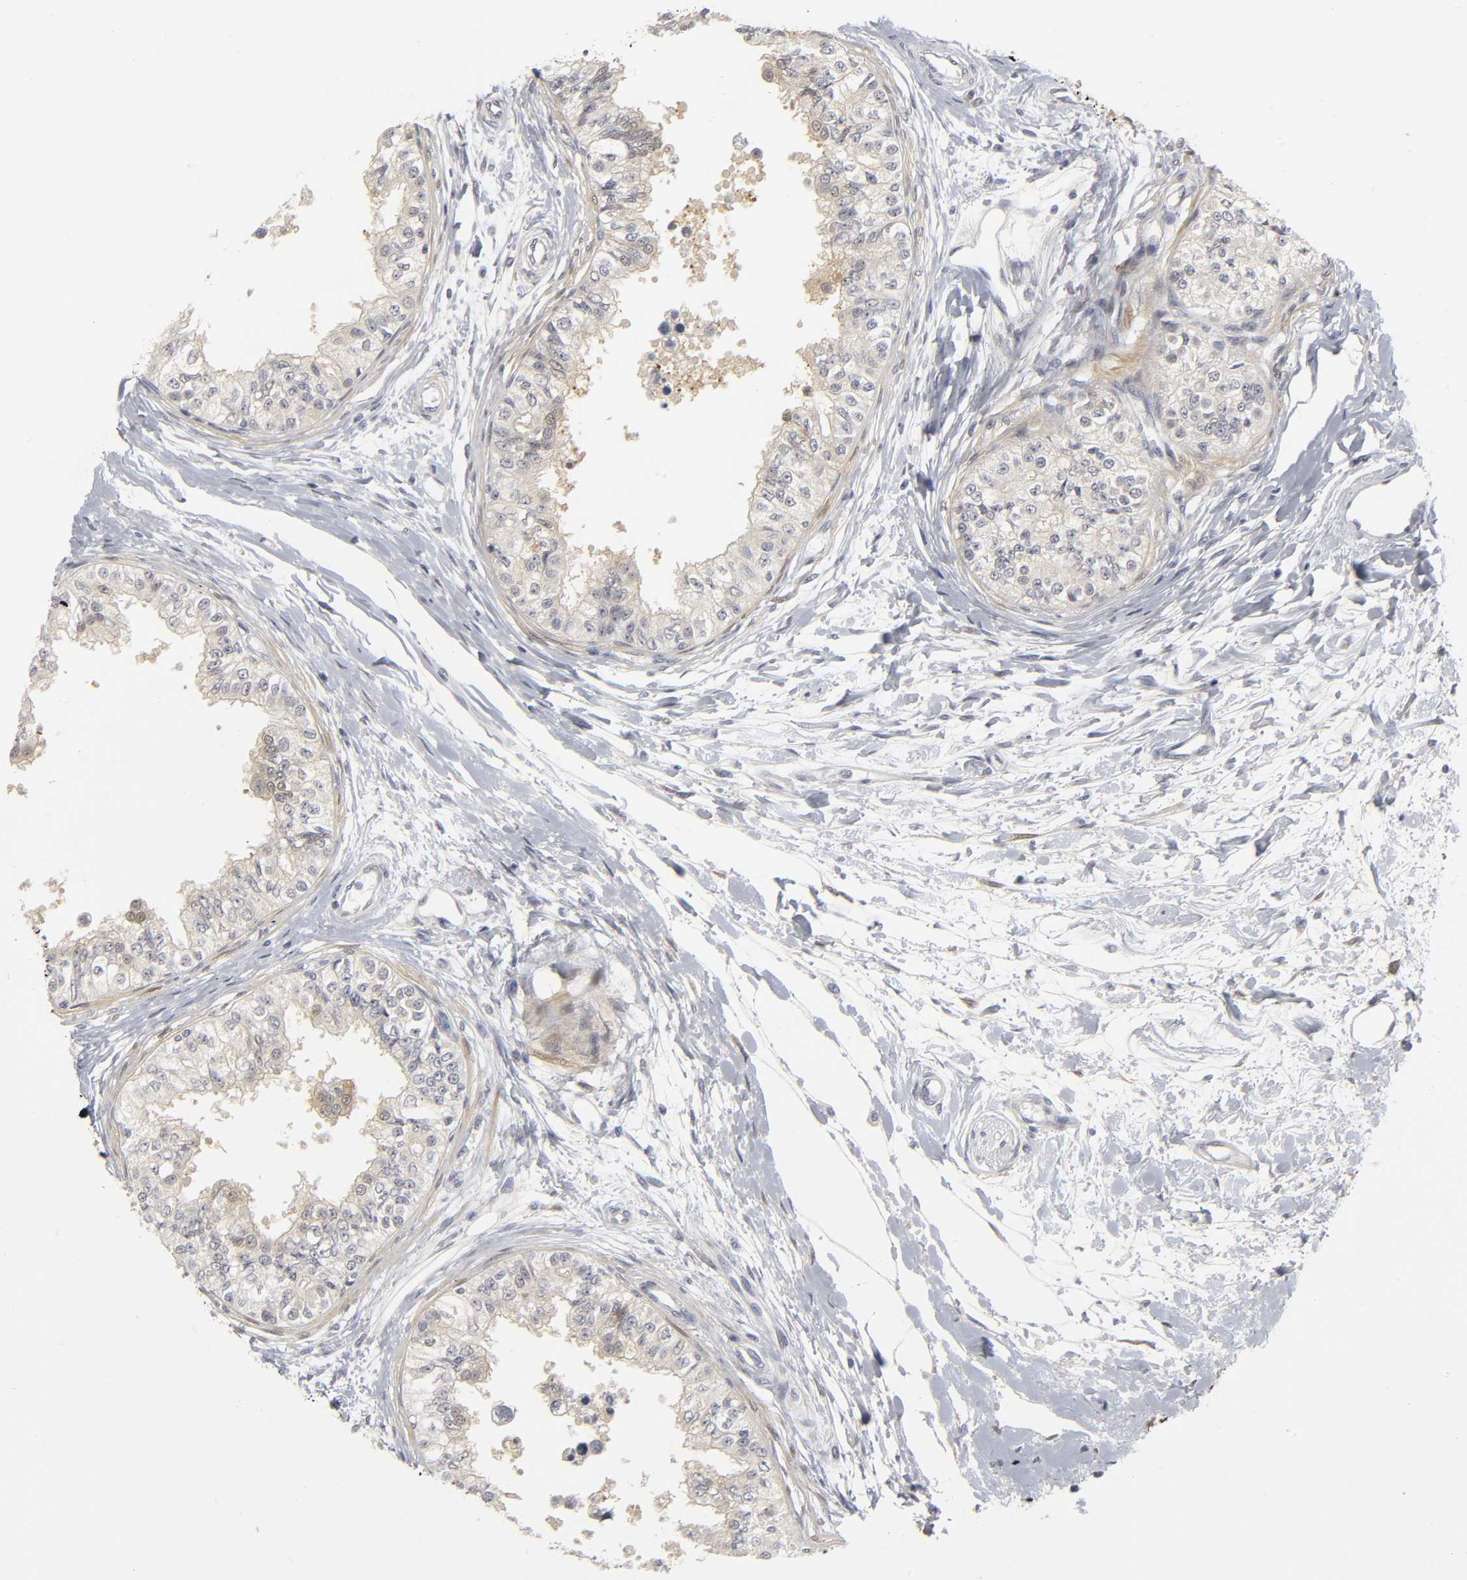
{"staining": {"intensity": "negative", "quantity": "none", "location": "none"}, "tissue": "epididymis", "cell_type": "Glandular cells", "image_type": "normal", "snomed": [{"axis": "morphology", "description": "Normal tissue, NOS"}, {"axis": "morphology", "description": "Adenocarcinoma, metastatic, NOS"}, {"axis": "topography", "description": "Testis"}, {"axis": "topography", "description": "Epididymis"}], "caption": "Immunohistochemistry (IHC) micrograph of unremarkable human epididymis stained for a protein (brown), which demonstrates no expression in glandular cells.", "gene": "PDLIM3", "patient": {"sex": "male", "age": 26}}